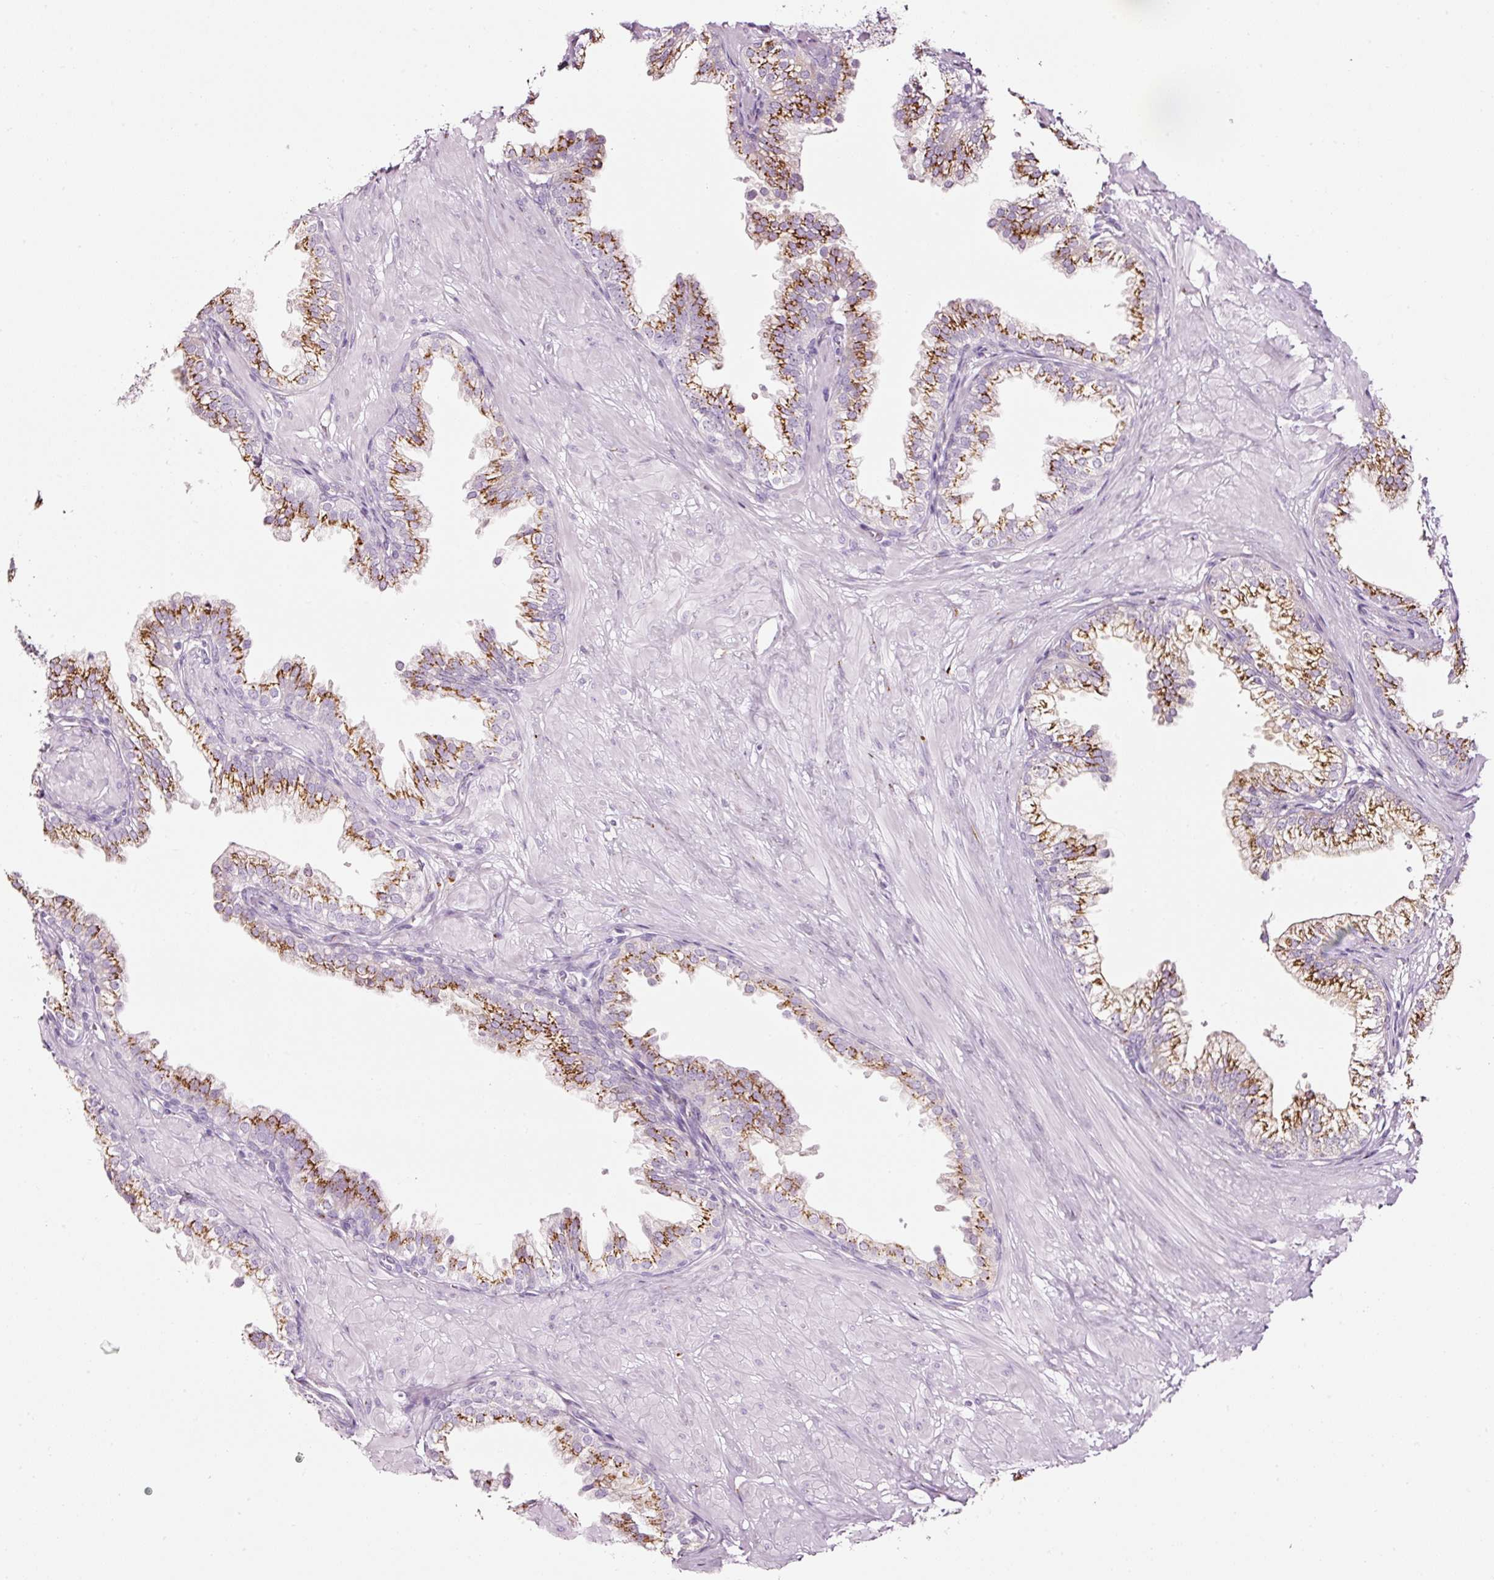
{"staining": {"intensity": "strong", "quantity": ">75%", "location": "cytoplasmic/membranous"}, "tissue": "prostate", "cell_type": "Glandular cells", "image_type": "normal", "snomed": [{"axis": "morphology", "description": "Normal tissue, NOS"}, {"axis": "topography", "description": "Prostate"}, {"axis": "topography", "description": "Peripheral nerve tissue"}], "caption": "IHC (DAB (3,3'-diaminobenzidine)) staining of unremarkable prostate demonstrates strong cytoplasmic/membranous protein positivity in approximately >75% of glandular cells.", "gene": "SDF4", "patient": {"sex": "male", "age": 55}}